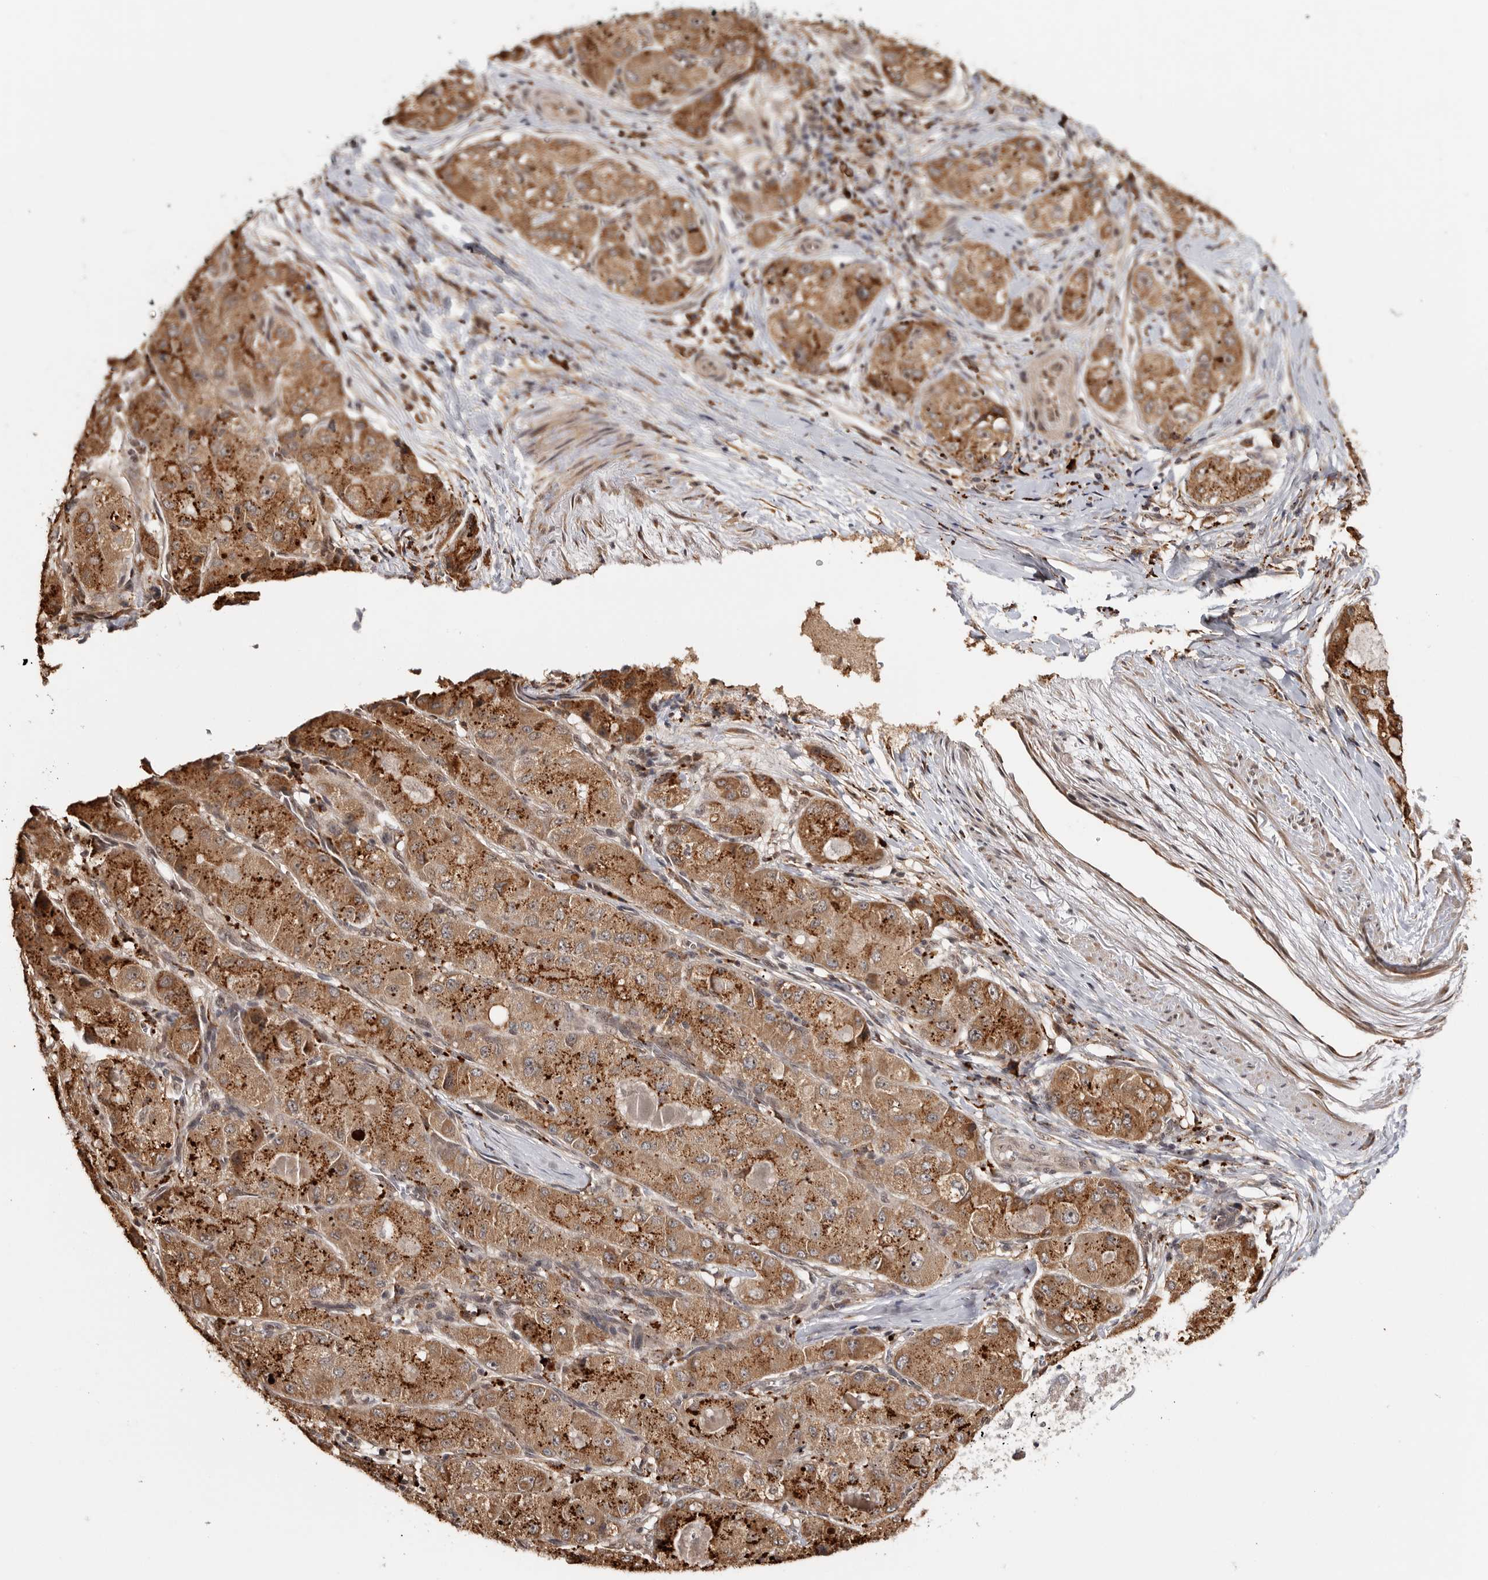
{"staining": {"intensity": "strong", "quantity": ">75%", "location": "cytoplasmic/membranous"}, "tissue": "liver cancer", "cell_type": "Tumor cells", "image_type": "cancer", "snomed": [{"axis": "morphology", "description": "Carcinoma, Hepatocellular, NOS"}, {"axis": "topography", "description": "Liver"}], "caption": "Tumor cells exhibit high levels of strong cytoplasmic/membranous positivity in approximately >75% of cells in human liver cancer.", "gene": "ZNF83", "patient": {"sex": "male", "age": 80}}